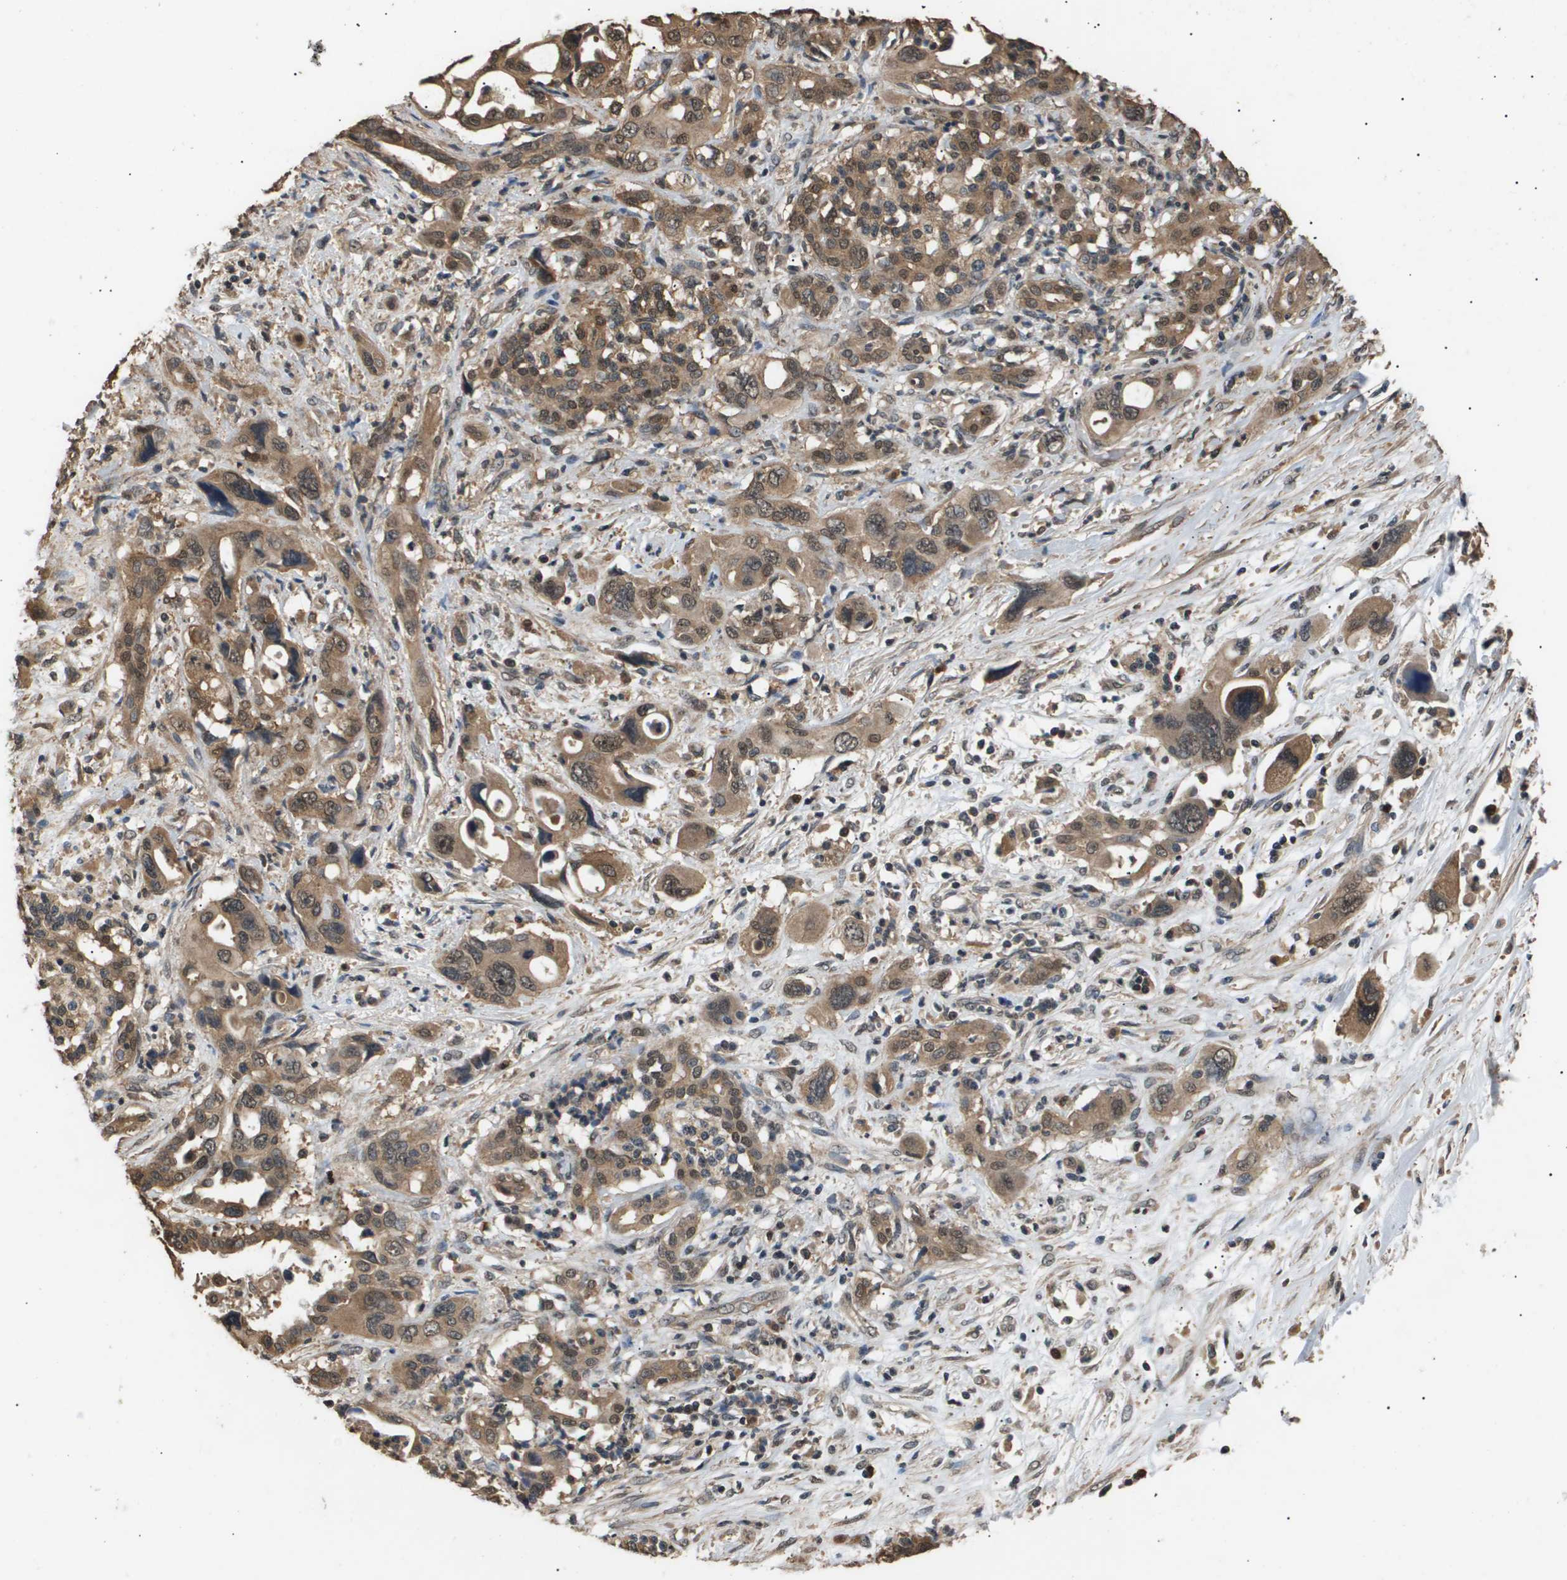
{"staining": {"intensity": "moderate", "quantity": ">75%", "location": "cytoplasmic/membranous,nuclear"}, "tissue": "pancreatic cancer", "cell_type": "Tumor cells", "image_type": "cancer", "snomed": [{"axis": "morphology", "description": "Adenocarcinoma, NOS"}, {"axis": "topography", "description": "Pancreas"}], "caption": "Protein staining of pancreatic cancer tissue demonstrates moderate cytoplasmic/membranous and nuclear expression in about >75% of tumor cells.", "gene": "ING1", "patient": {"sex": "male", "age": 46}}